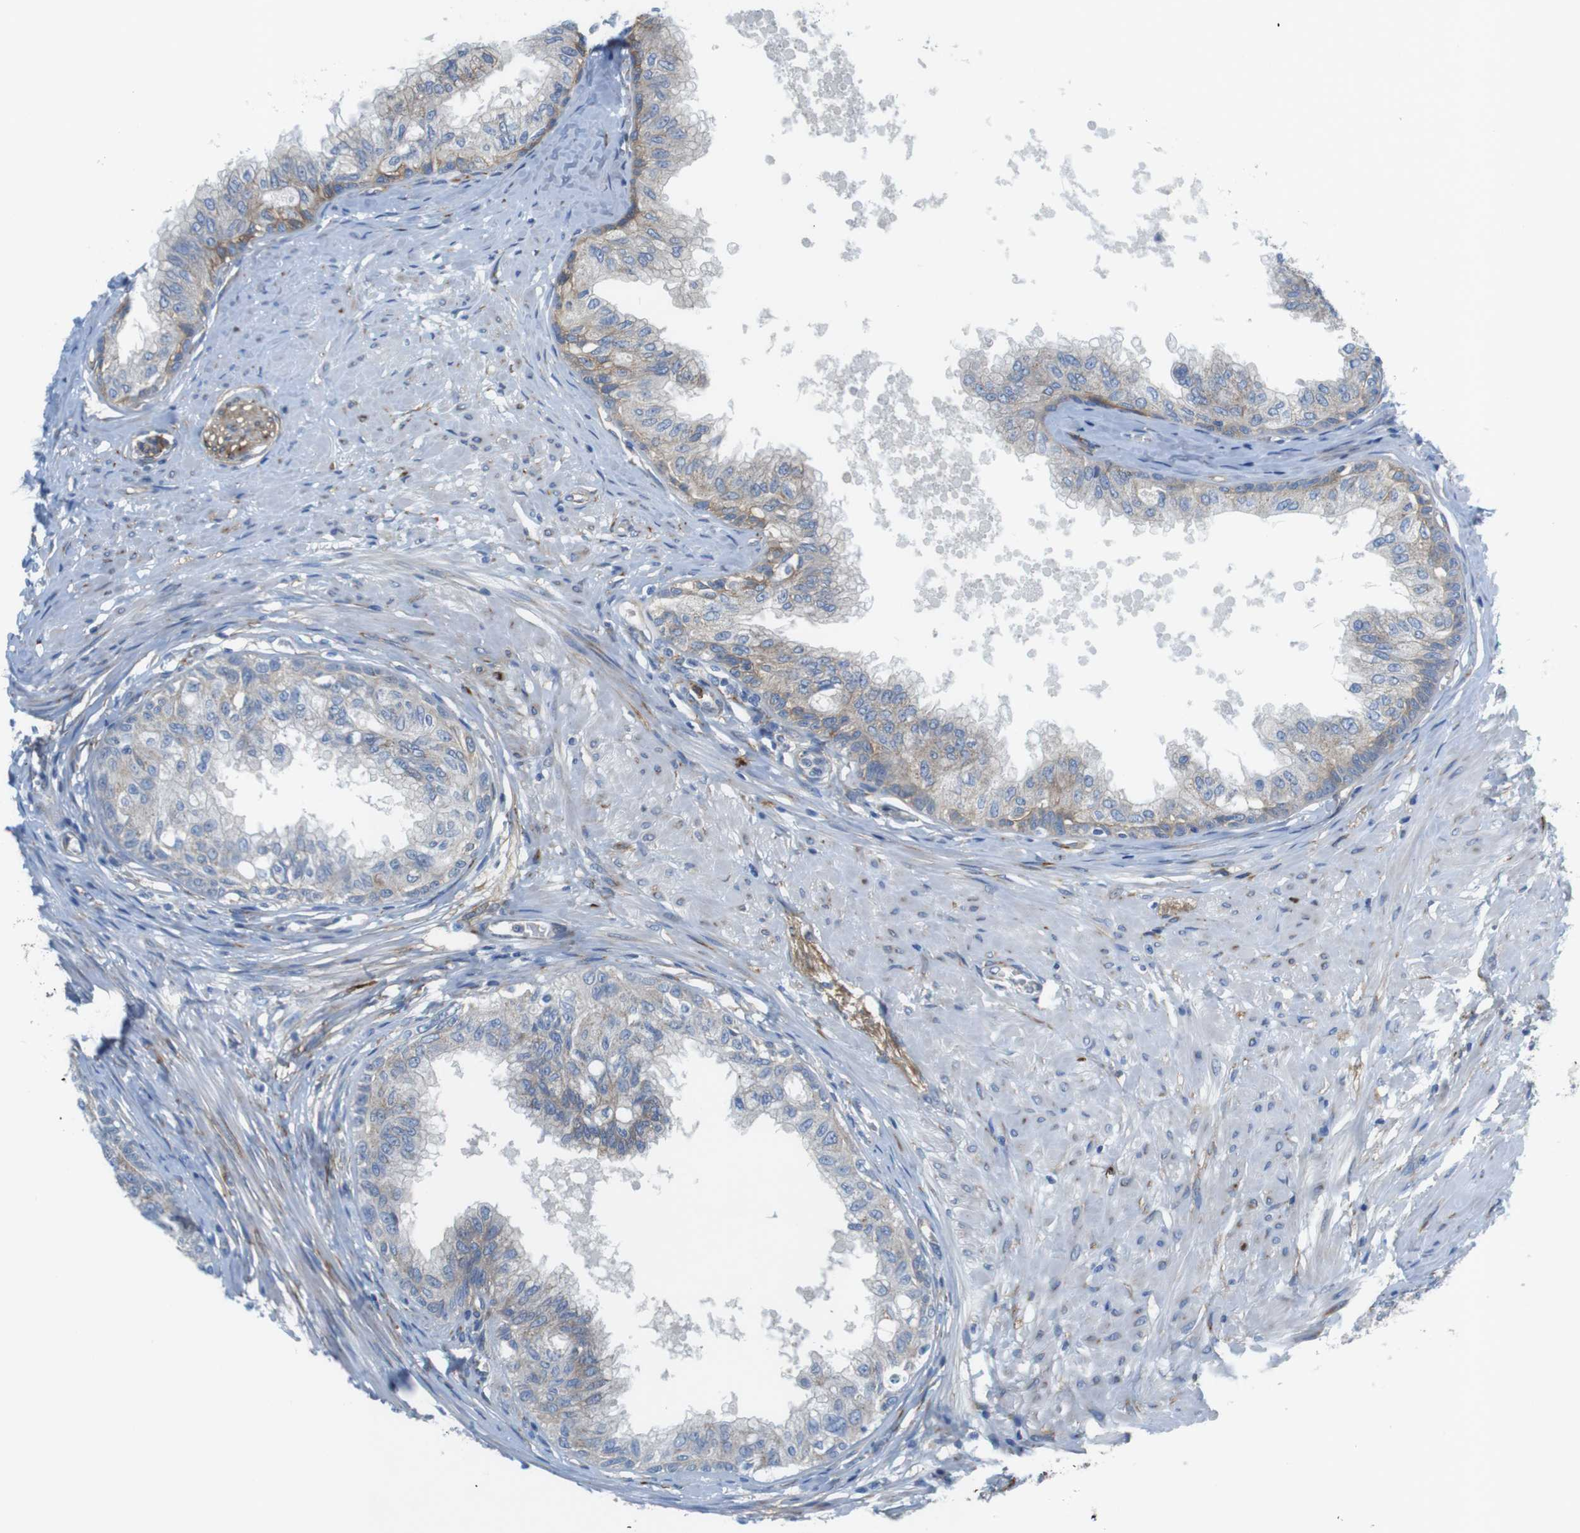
{"staining": {"intensity": "weak", "quantity": "25%-75%", "location": "cytoplasmic/membranous"}, "tissue": "prostate", "cell_type": "Glandular cells", "image_type": "normal", "snomed": [{"axis": "morphology", "description": "Normal tissue, NOS"}, {"axis": "topography", "description": "Prostate"}, {"axis": "topography", "description": "Seminal veicle"}], "caption": "A photomicrograph showing weak cytoplasmic/membranous positivity in approximately 25%-75% of glandular cells in unremarkable prostate, as visualized by brown immunohistochemical staining.", "gene": "EMP2", "patient": {"sex": "male", "age": 60}}